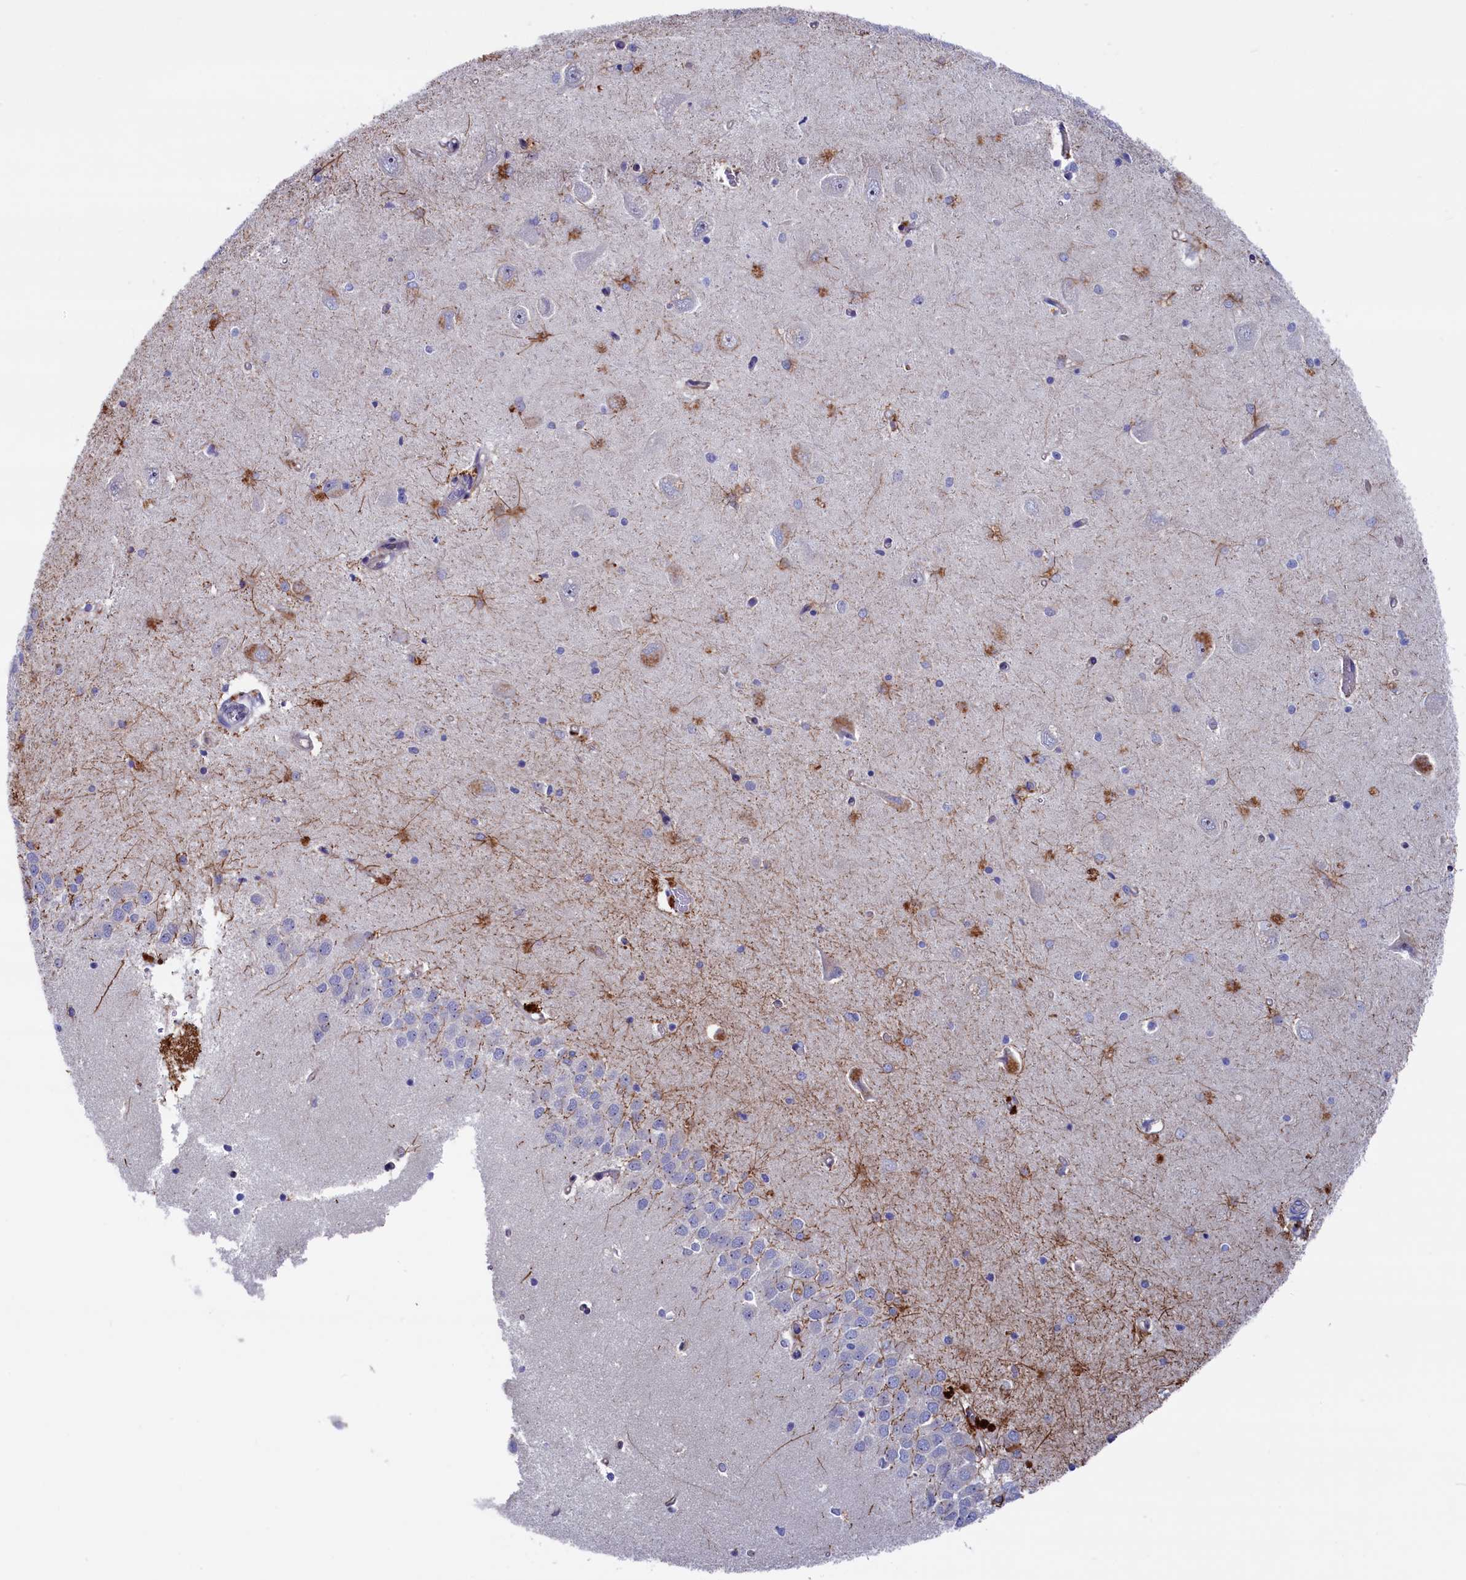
{"staining": {"intensity": "moderate", "quantity": "<25%", "location": "cytoplasmic/membranous"}, "tissue": "hippocampus", "cell_type": "Glial cells", "image_type": "normal", "snomed": [{"axis": "morphology", "description": "Normal tissue, NOS"}, {"axis": "topography", "description": "Hippocampus"}], "caption": "Brown immunohistochemical staining in benign hippocampus displays moderate cytoplasmic/membranous expression in about <25% of glial cells.", "gene": "NUDT7", "patient": {"sex": "male", "age": 45}}